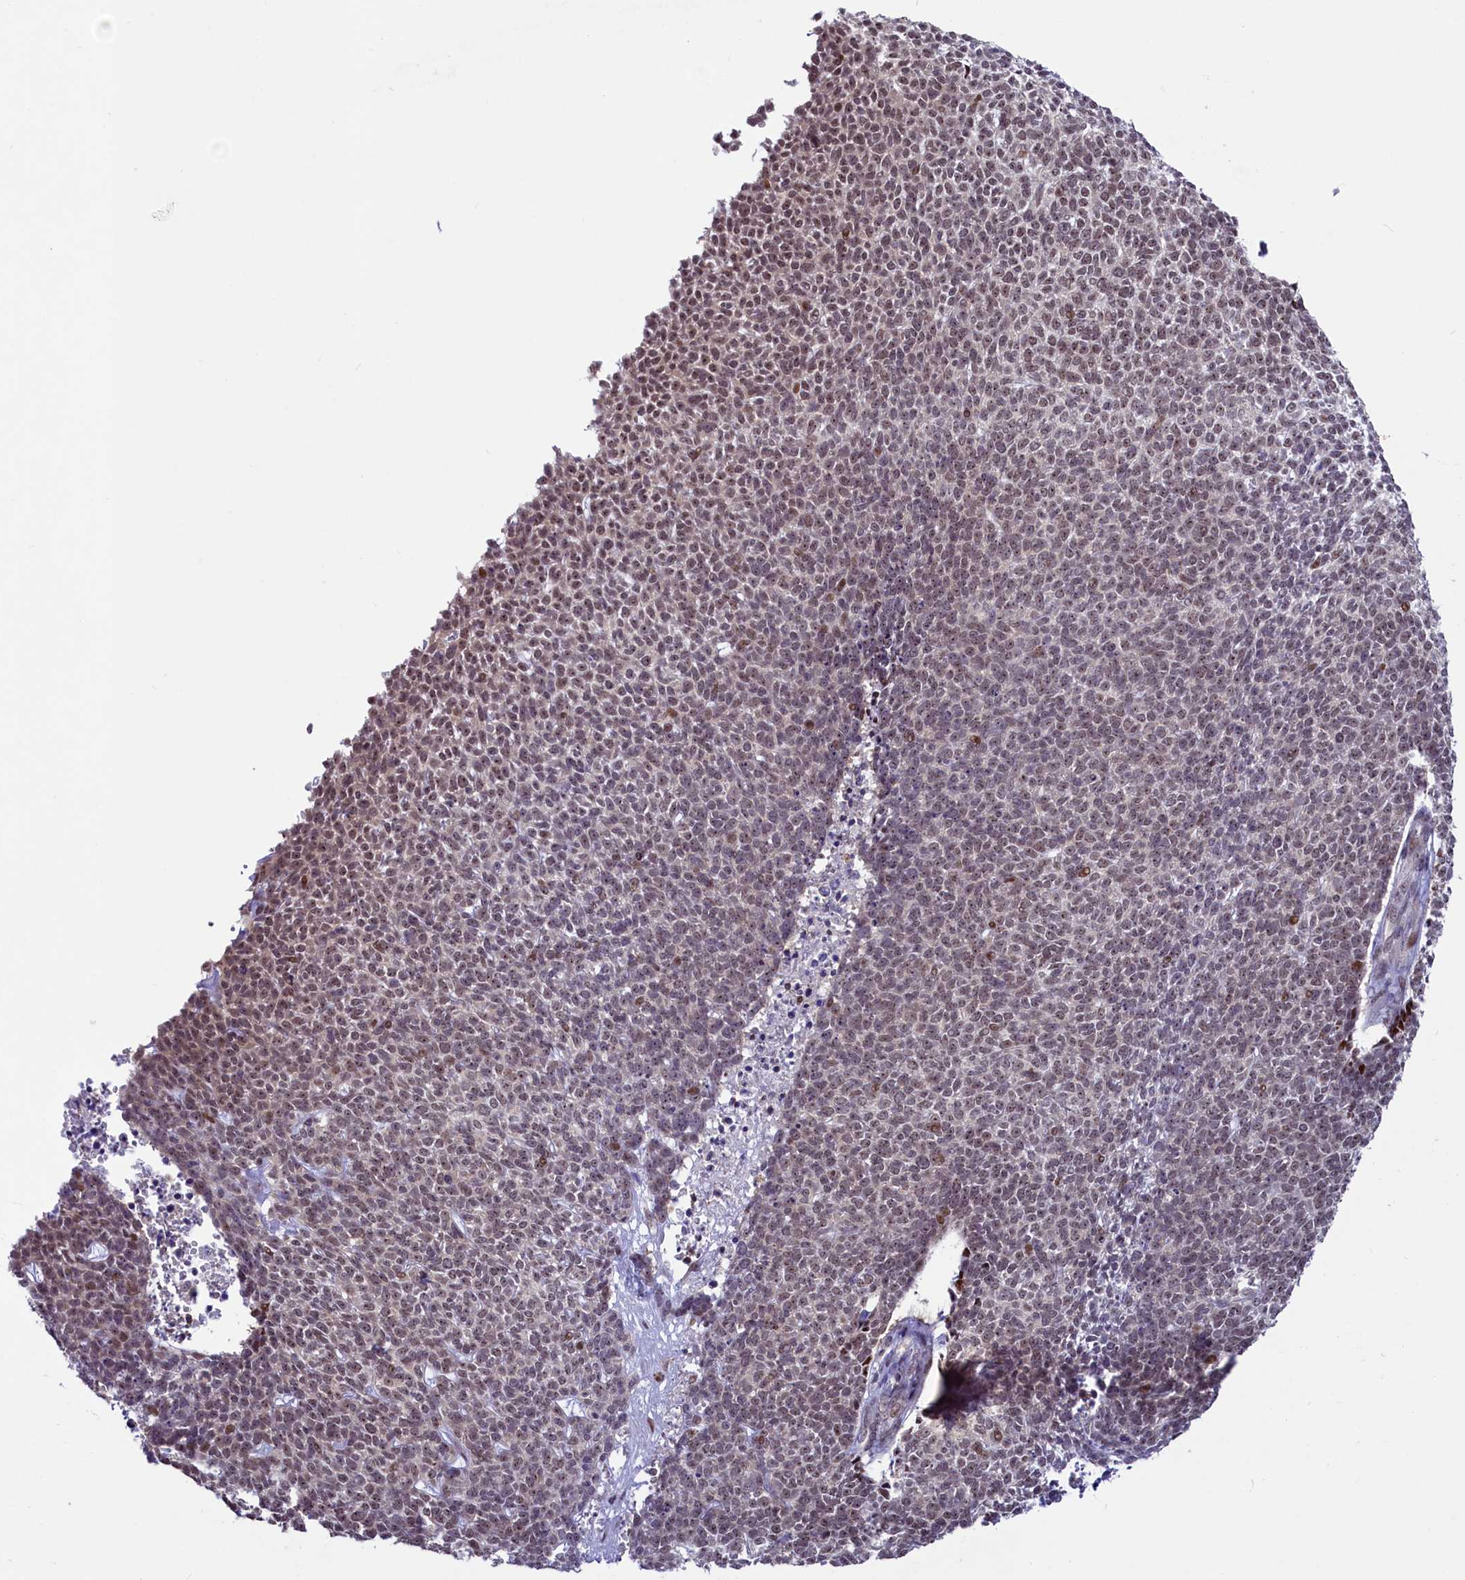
{"staining": {"intensity": "moderate", "quantity": ">75%", "location": "nuclear"}, "tissue": "skin cancer", "cell_type": "Tumor cells", "image_type": "cancer", "snomed": [{"axis": "morphology", "description": "Basal cell carcinoma"}, {"axis": "topography", "description": "Skin"}], "caption": "Skin cancer was stained to show a protein in brown. There is medium levels of moderate nuclear positivity in approximately >75% of tumor cells.", "gene": "ANKS3", "patient": {"sex": "female", "age": 84}}